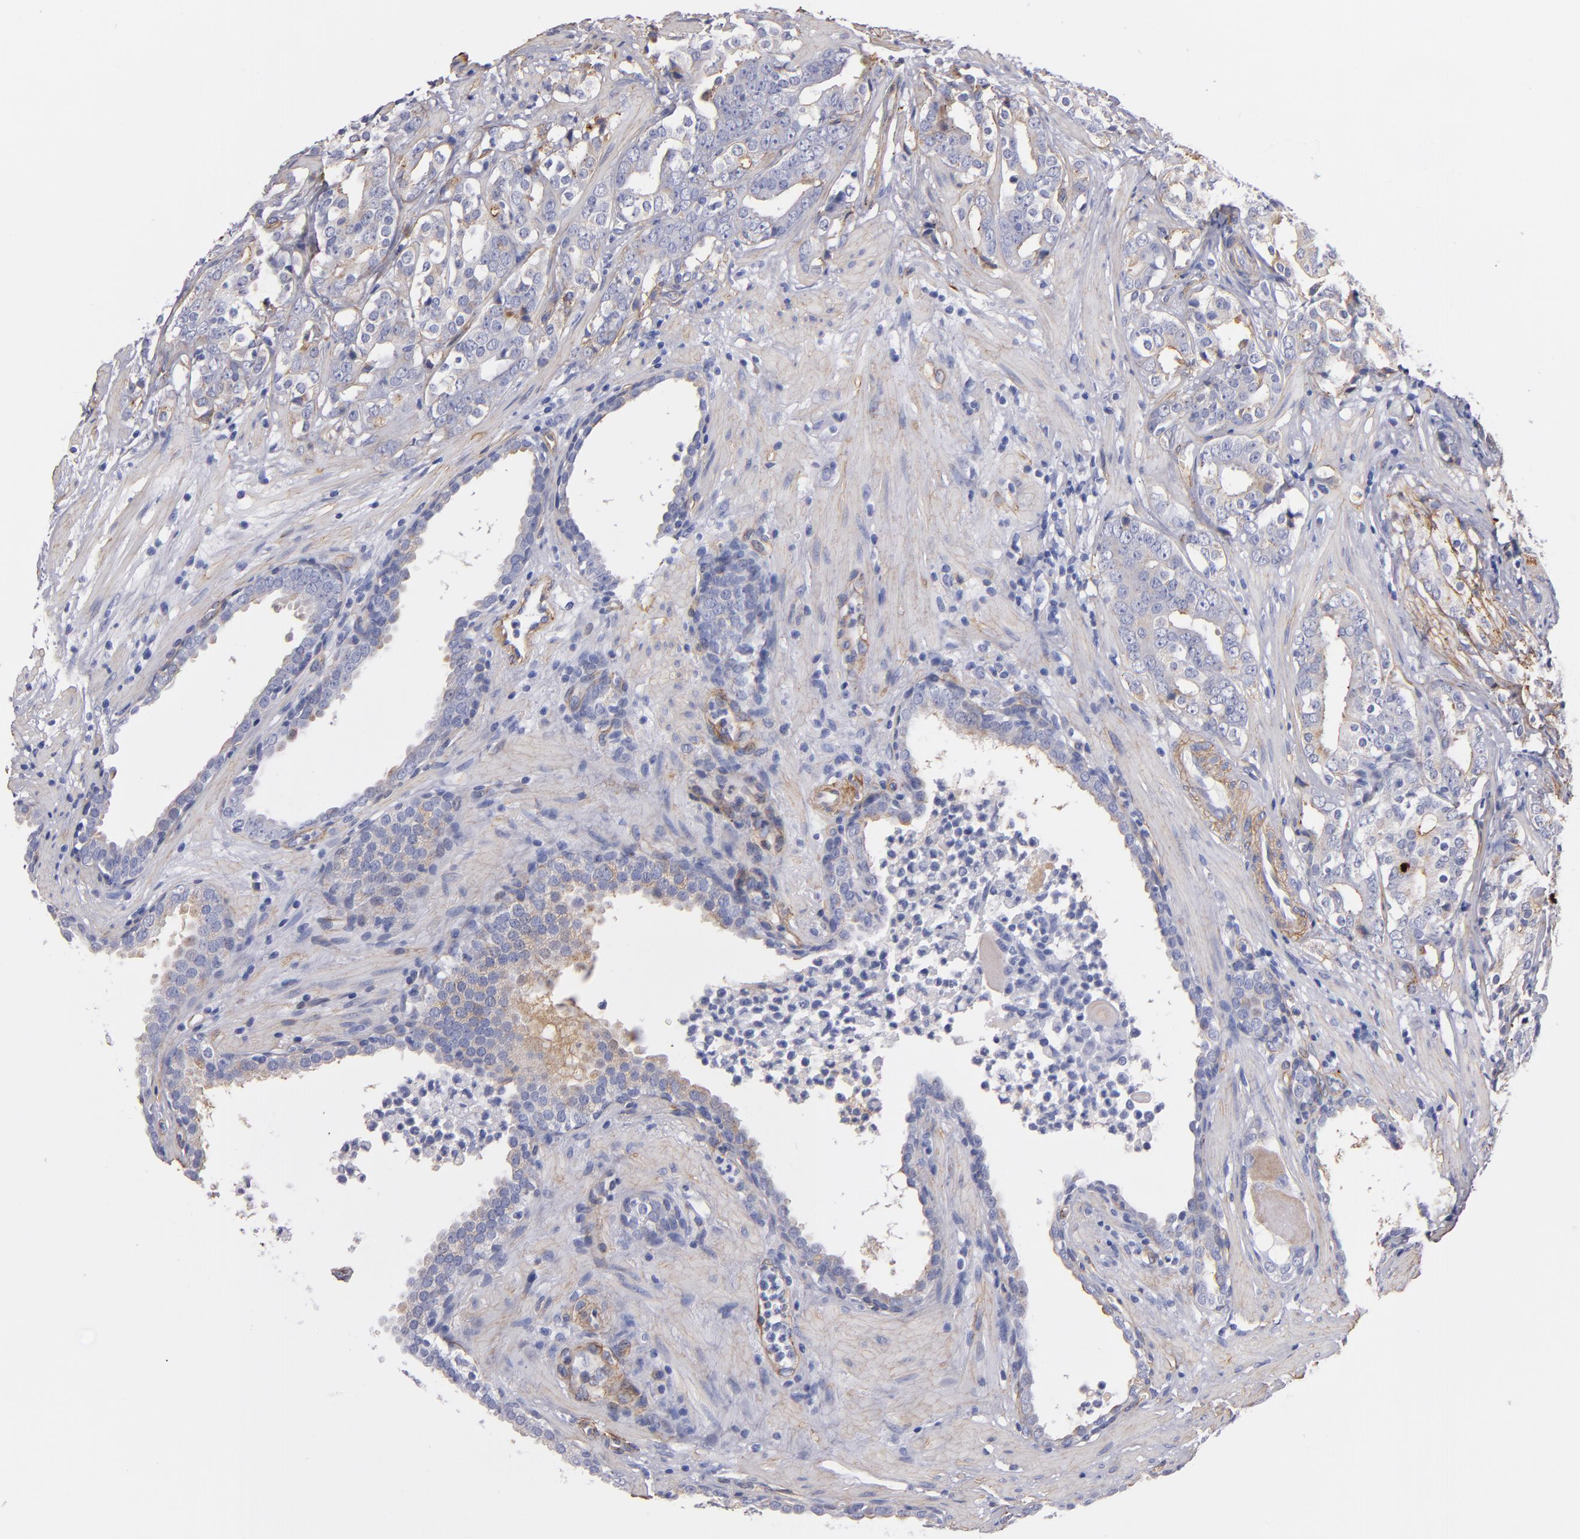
{"staining": {"intensity": "weak", "quantity": "<25%", "location": "cytoplasmic/membranous"}, "tissue": "prostate cancer", "cell_type": "Tumor cells", "image_type": "cancer", "snomed": [{"axis": "morphology", "description": "Adenocarcinoma, Low grade"}, {"axis": "topography", "description": "Prostate"}], "caption": "The immunohistochemistry image has no significant positivity in tumor cells of prostate cancer (low-grade adenocarcinoma) tissue.", "gene": "LAMC1", "patient": {"sex": "male", "age": 59}}